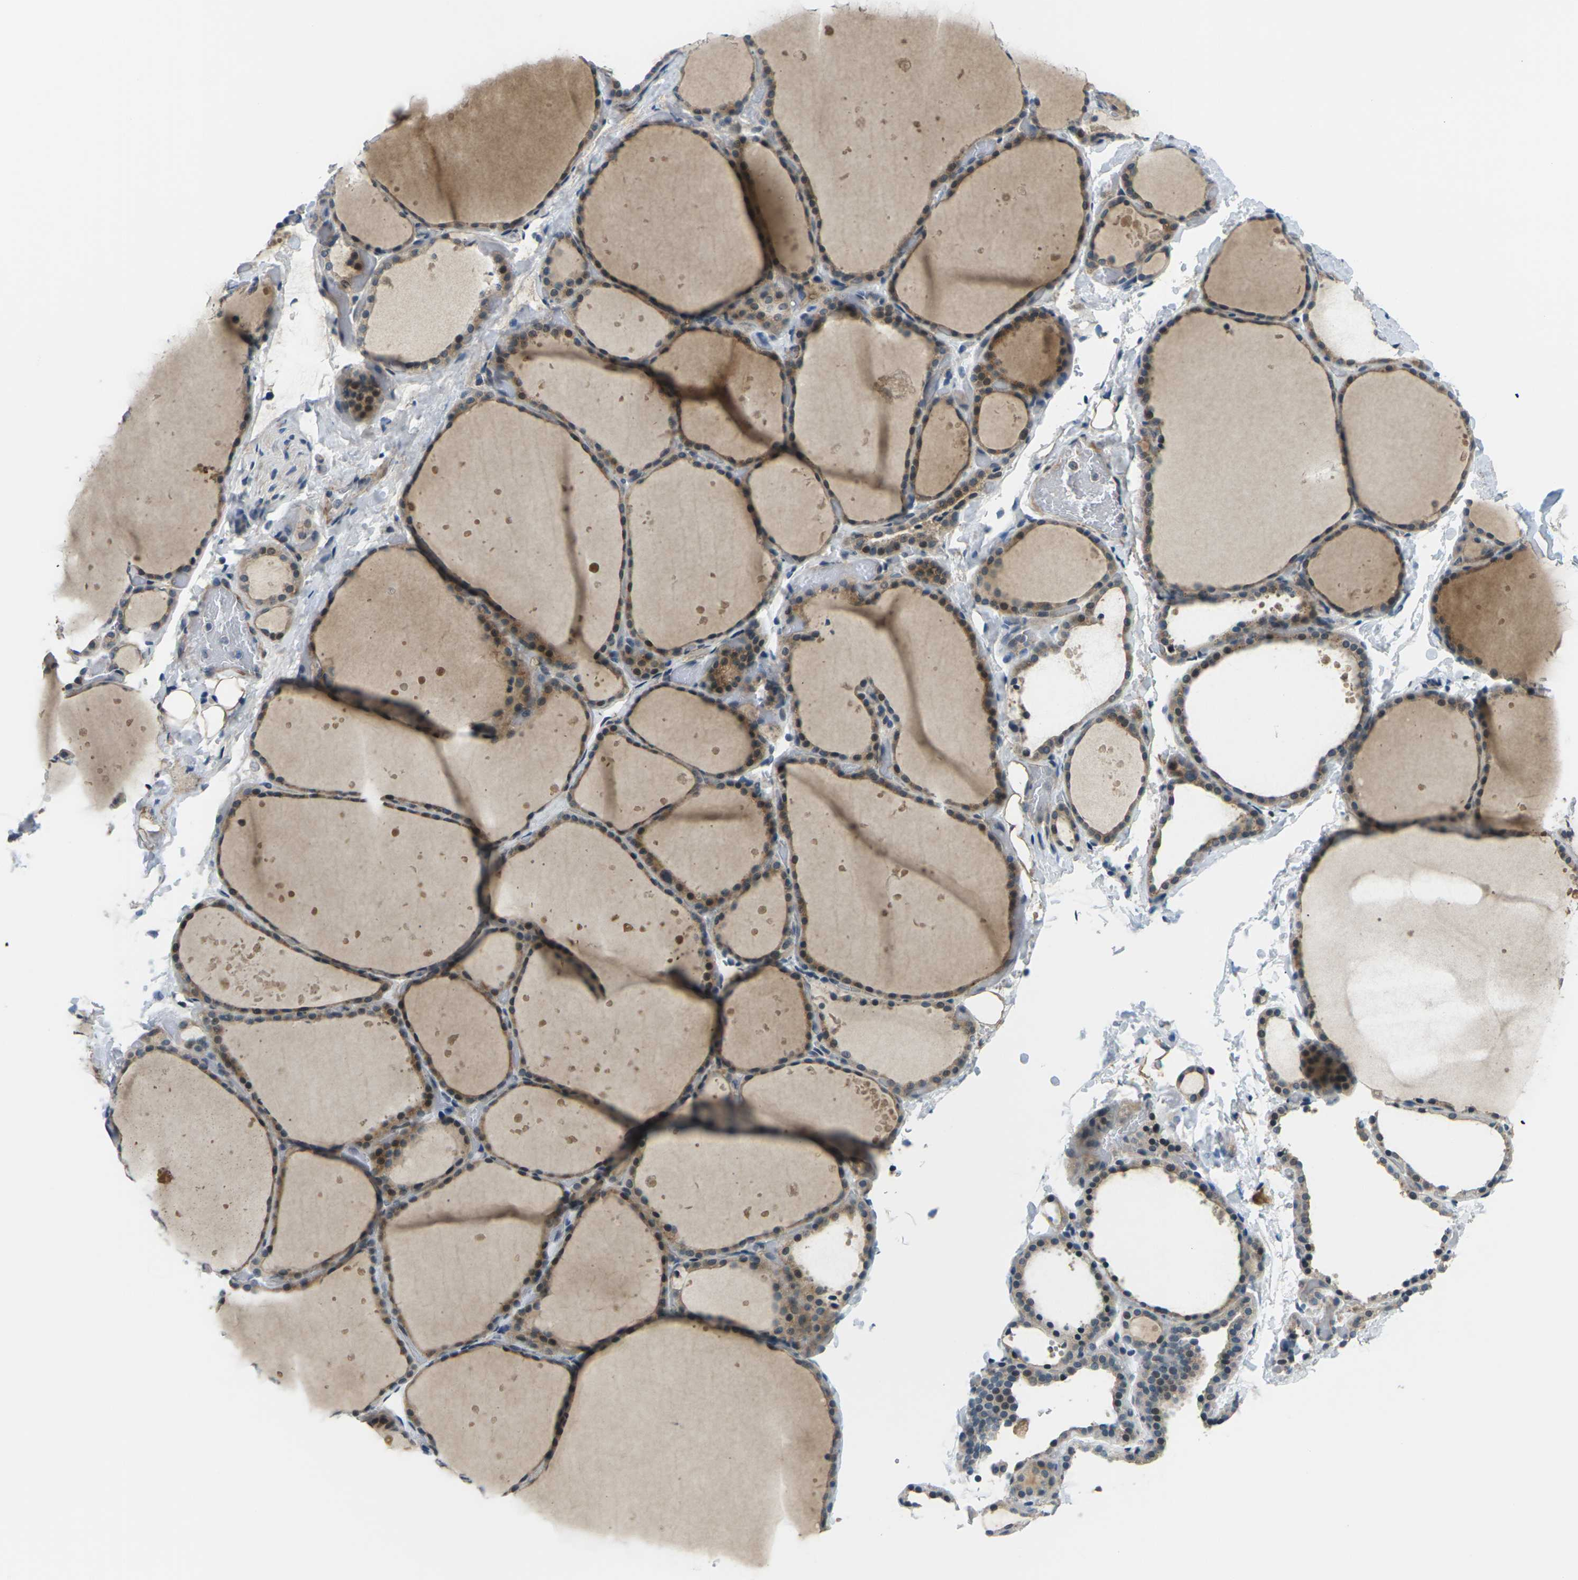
{"staining": {"intensity": "moderate", "quantity": ">75%", "location": "cytoplasmic/membranous"}, "tissue": "thyroid gland", "cell_type": "Glandular cells", "image_type": "normal", "snomed": [{"axis": "morphology", "description": "Normal tissue, NOS"}, {"axis": "topography", "description": "Thyroid gland"}], "caption": "An immunohistochemistry micrograph of unremarkable tissue is shown. Protein staining in brown labels moderate cytoplasmic/membranous positivity in thyroid gland within glandular cells.", "gene": "SLC13A3", "patient": {"sex": "female", "age": 44}}